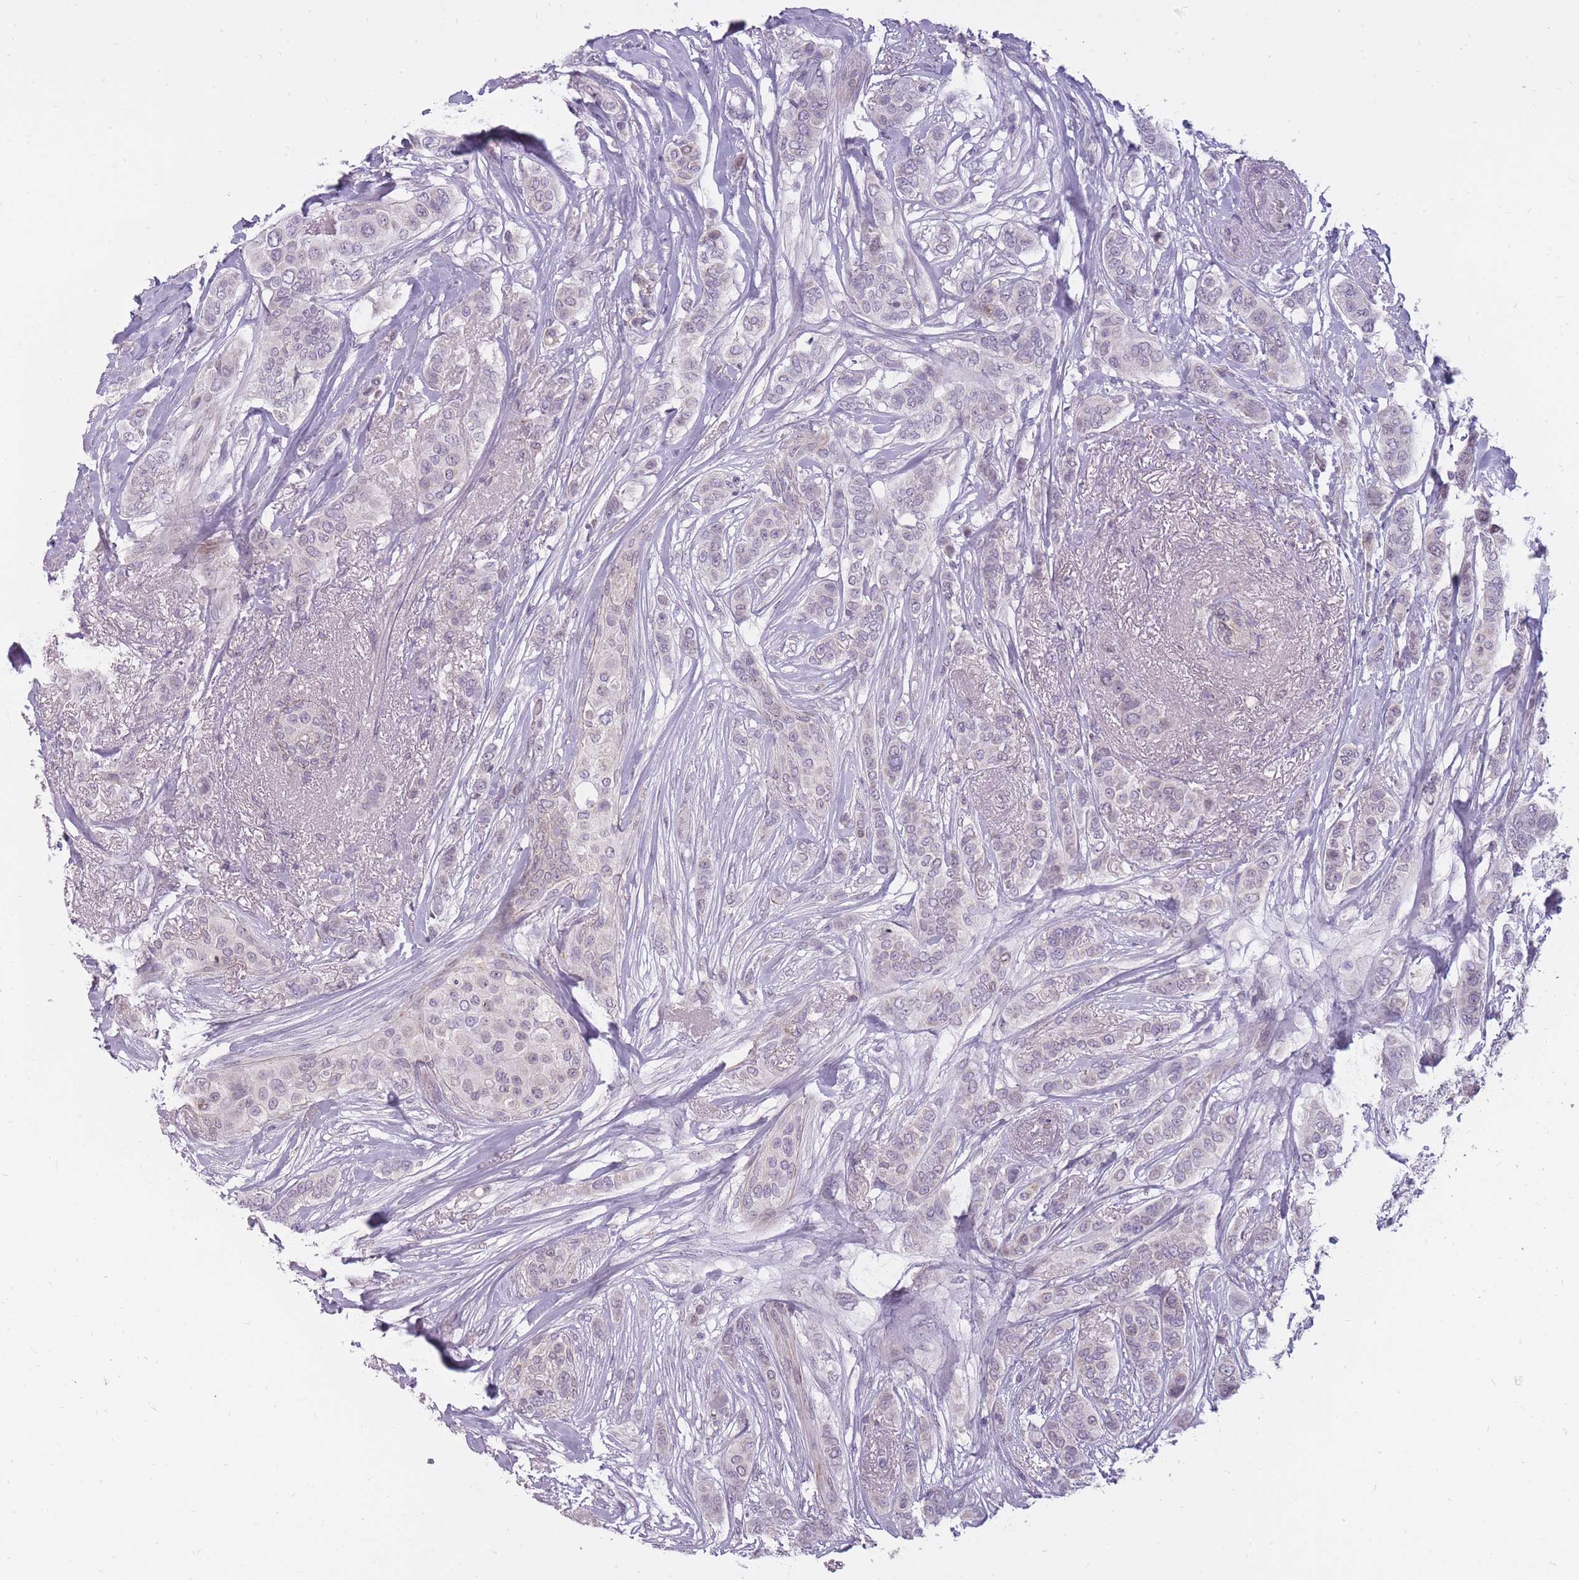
{"staining": {"intensity": "negative", "quantity": "none", "location": "none"}, "tissue": "breast cancer", "cell_type": "Tumor cells", "image_type": "cancer", "snomed": [{"axis": "morphology", "description": "Lobular carcinoma"}, {"axis": "topography", "description": "Breast"}], "caption": "This is a histopathology image of IHC staining of breast cancer, which shows no staining in tumor cells.", "gene": "POMZP3", "patient": {"sex": "female", "age": 51}}